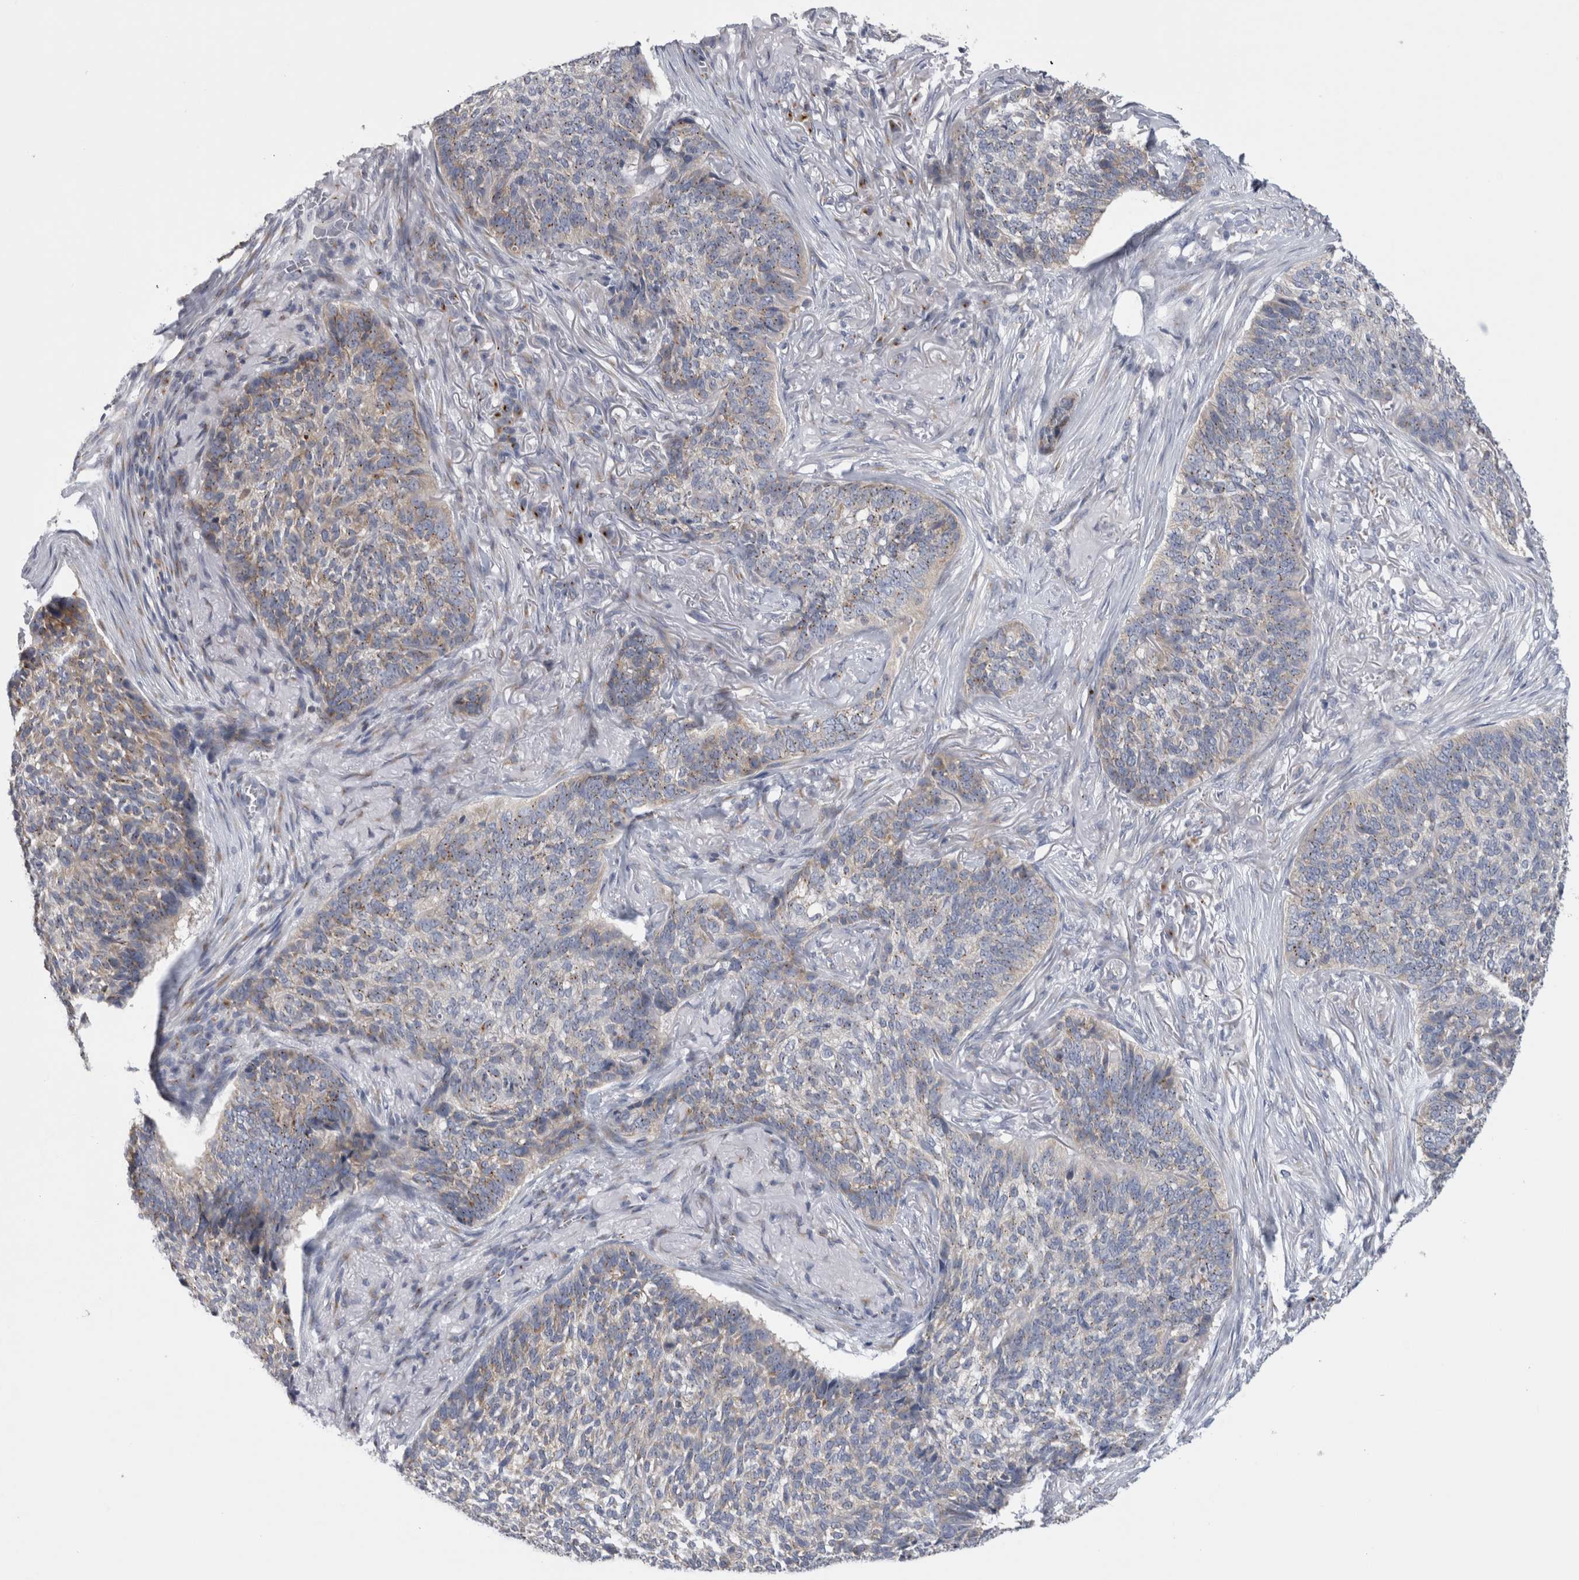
{"staining": {"intensity": "weak", "quantity": "25%-75%", "location": "cytoplasmic/membranous"}, "tissue": "skin cancer", "cell_type": "Tumor cells", "image_type": "cancer", "snomed": [{"axis": "morphology", "description": "Basal cell carcinoma"}, {"axis": "topography", "description": "Skin"}], "caption": "IHC of skin basal cell carcinoma shows low levels of weak cytoplasmic/membranous positivity in approximately 25%-75% of tumor cells. The staining was performed using DAB, with brown indicating positive protein expression. Nuclei are stained blue with hematoxylin.", "gene": "AKAP9", "patient": {"sex": "male", "age": 85}}